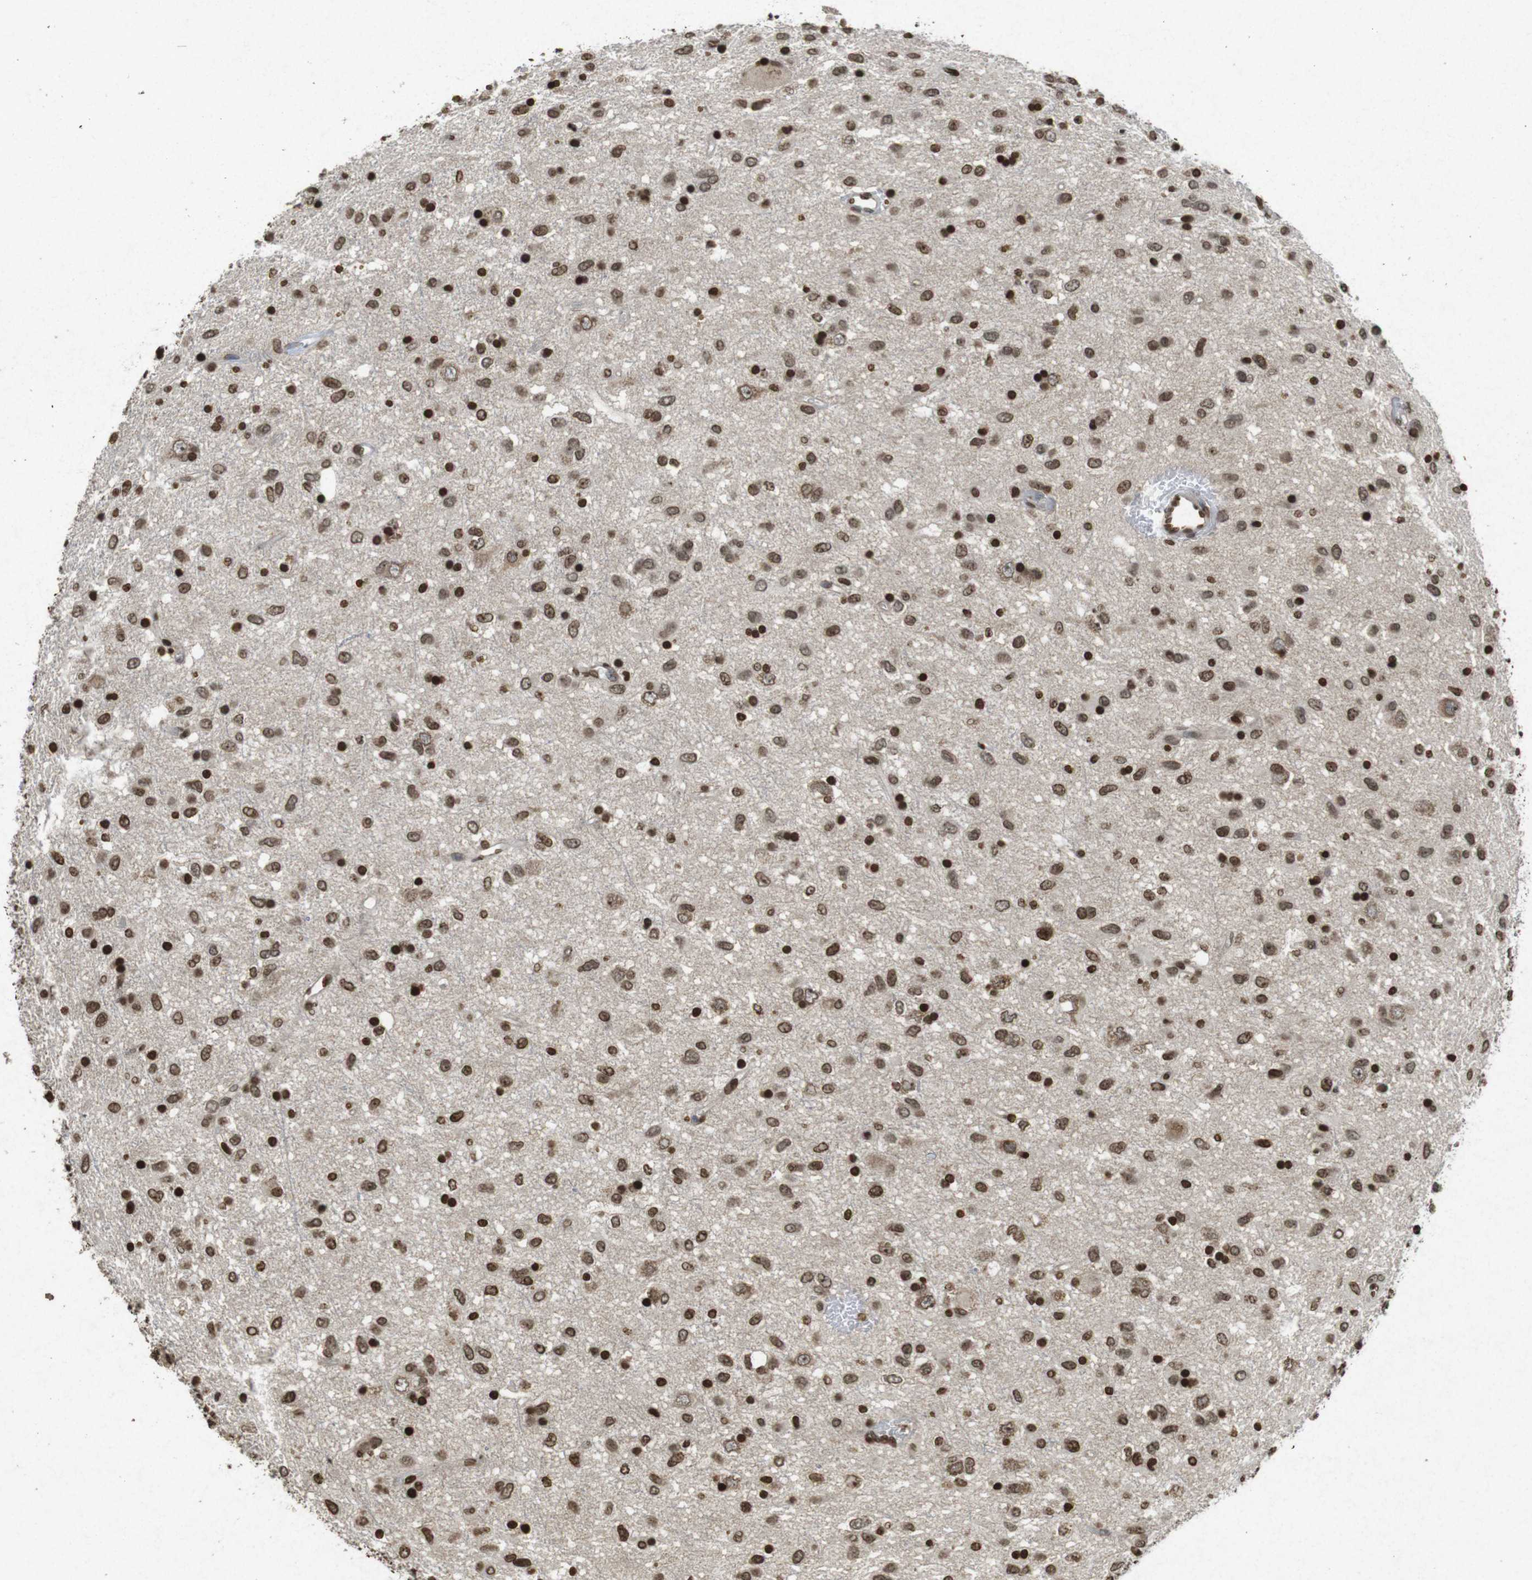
{"staining": {"intensity": "strong", "quantity": ">75%", "location": "nuclear"}, "tissue": "glioma", "cell_type": "Tumor cells", "image_type": "cancer", "snomed": [{"axis": "morphology", "description": "Glioma, malignant, Low grade"}, {"axis": "topography", "description": "Brain"}], "caption": "Malignant glioma (low-grade) tissue shows strong nuclear positivity in approximately >75% of tumor cells", "gene": "FOXA3", "patient": {"sex": "male", "age": 77}}